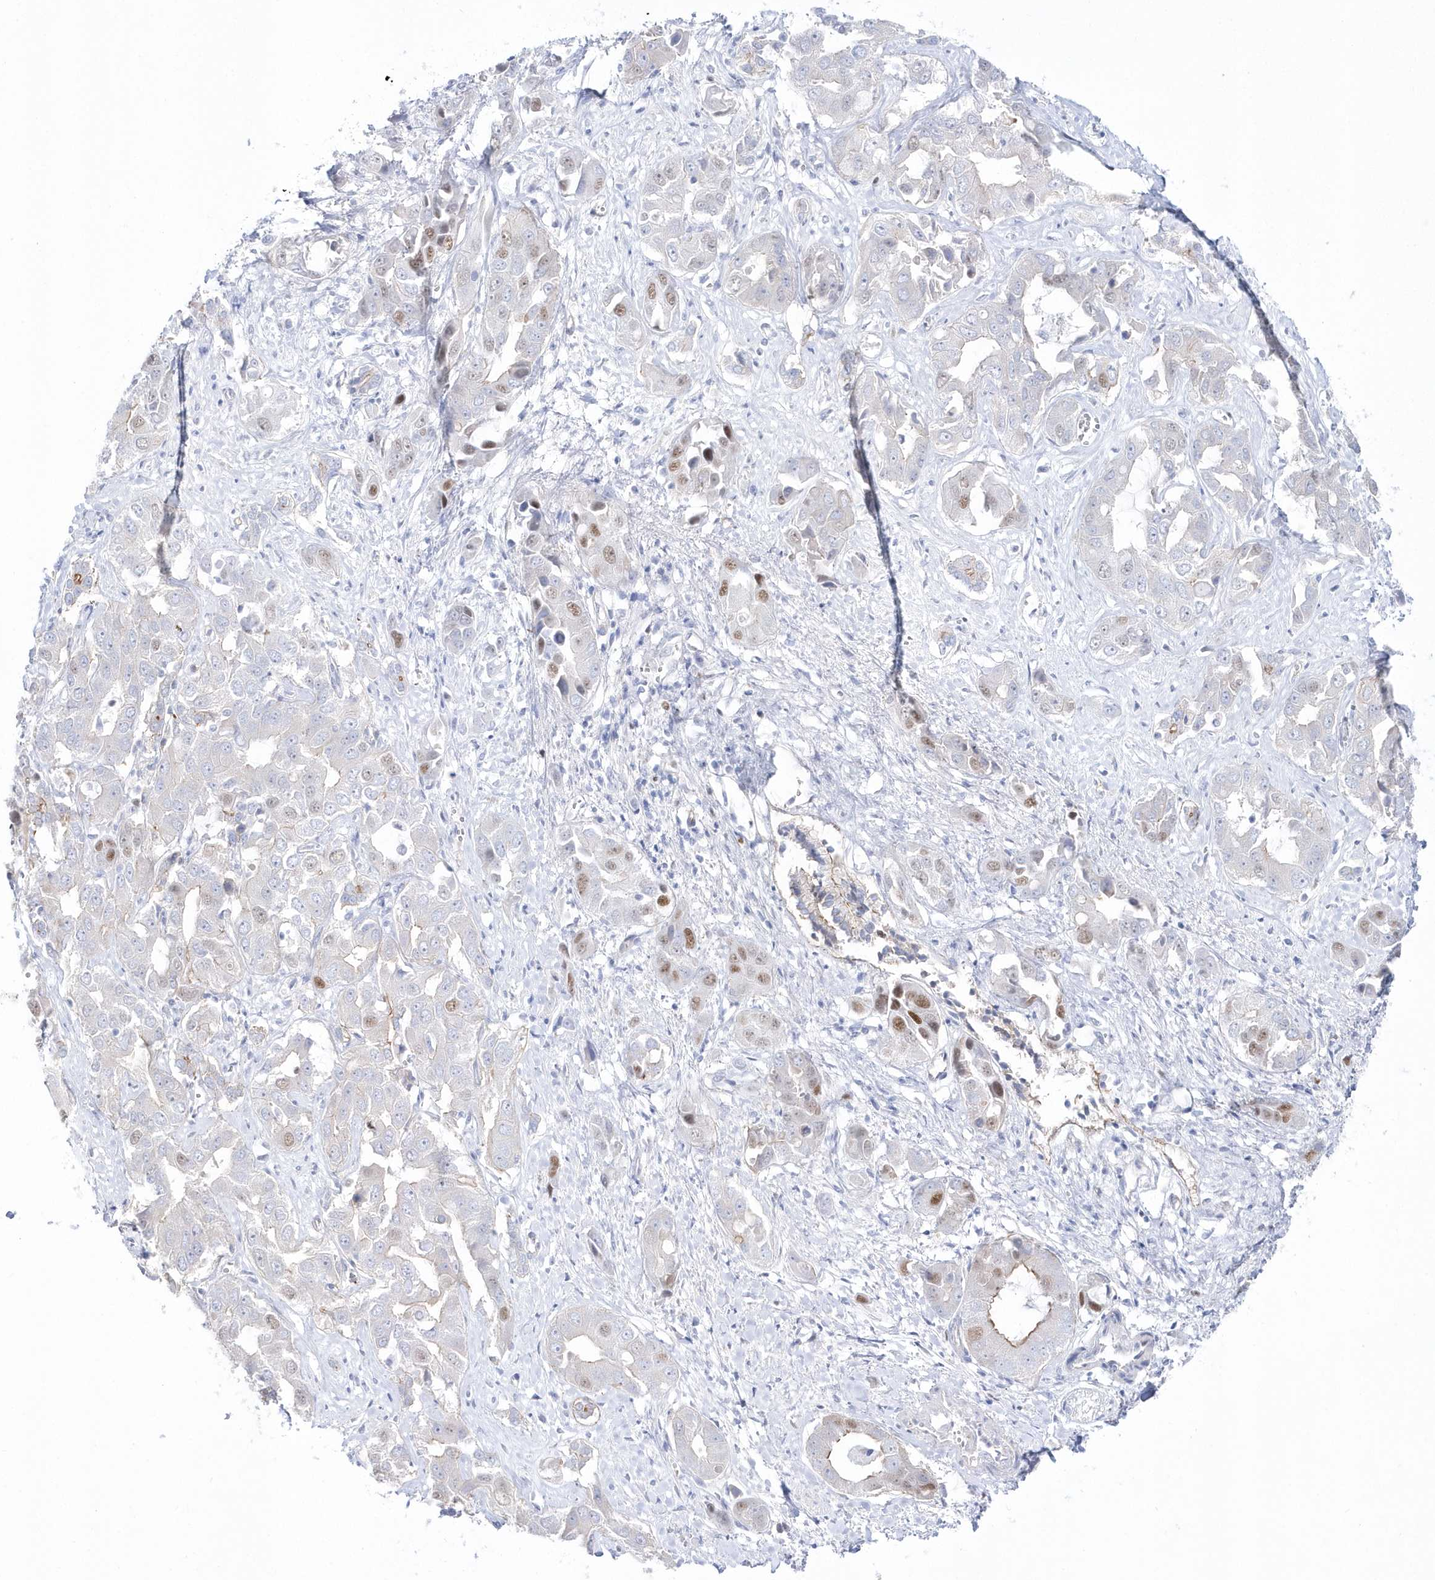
{"staining": {"intensity": "moderate", "quantity": "<25%", "location": "nuclear"}, "tissue": "liver cancer", "cell_type": "Tumor cells", "image_type": "cancer", "snomed": [{"axis": "morphology", "description": "Cholangiocarcinoma"}, {"axis": "topography", "description": "Liver"}], "caption": "This image reveals immunohistochemistry (IHC) staining of liver cholangiocarcinoma, with low moderate nuclear staining in about <25% of tumor cells.", "gene": "TMCO6", "patient": {"sex": "female", "age": 52}}